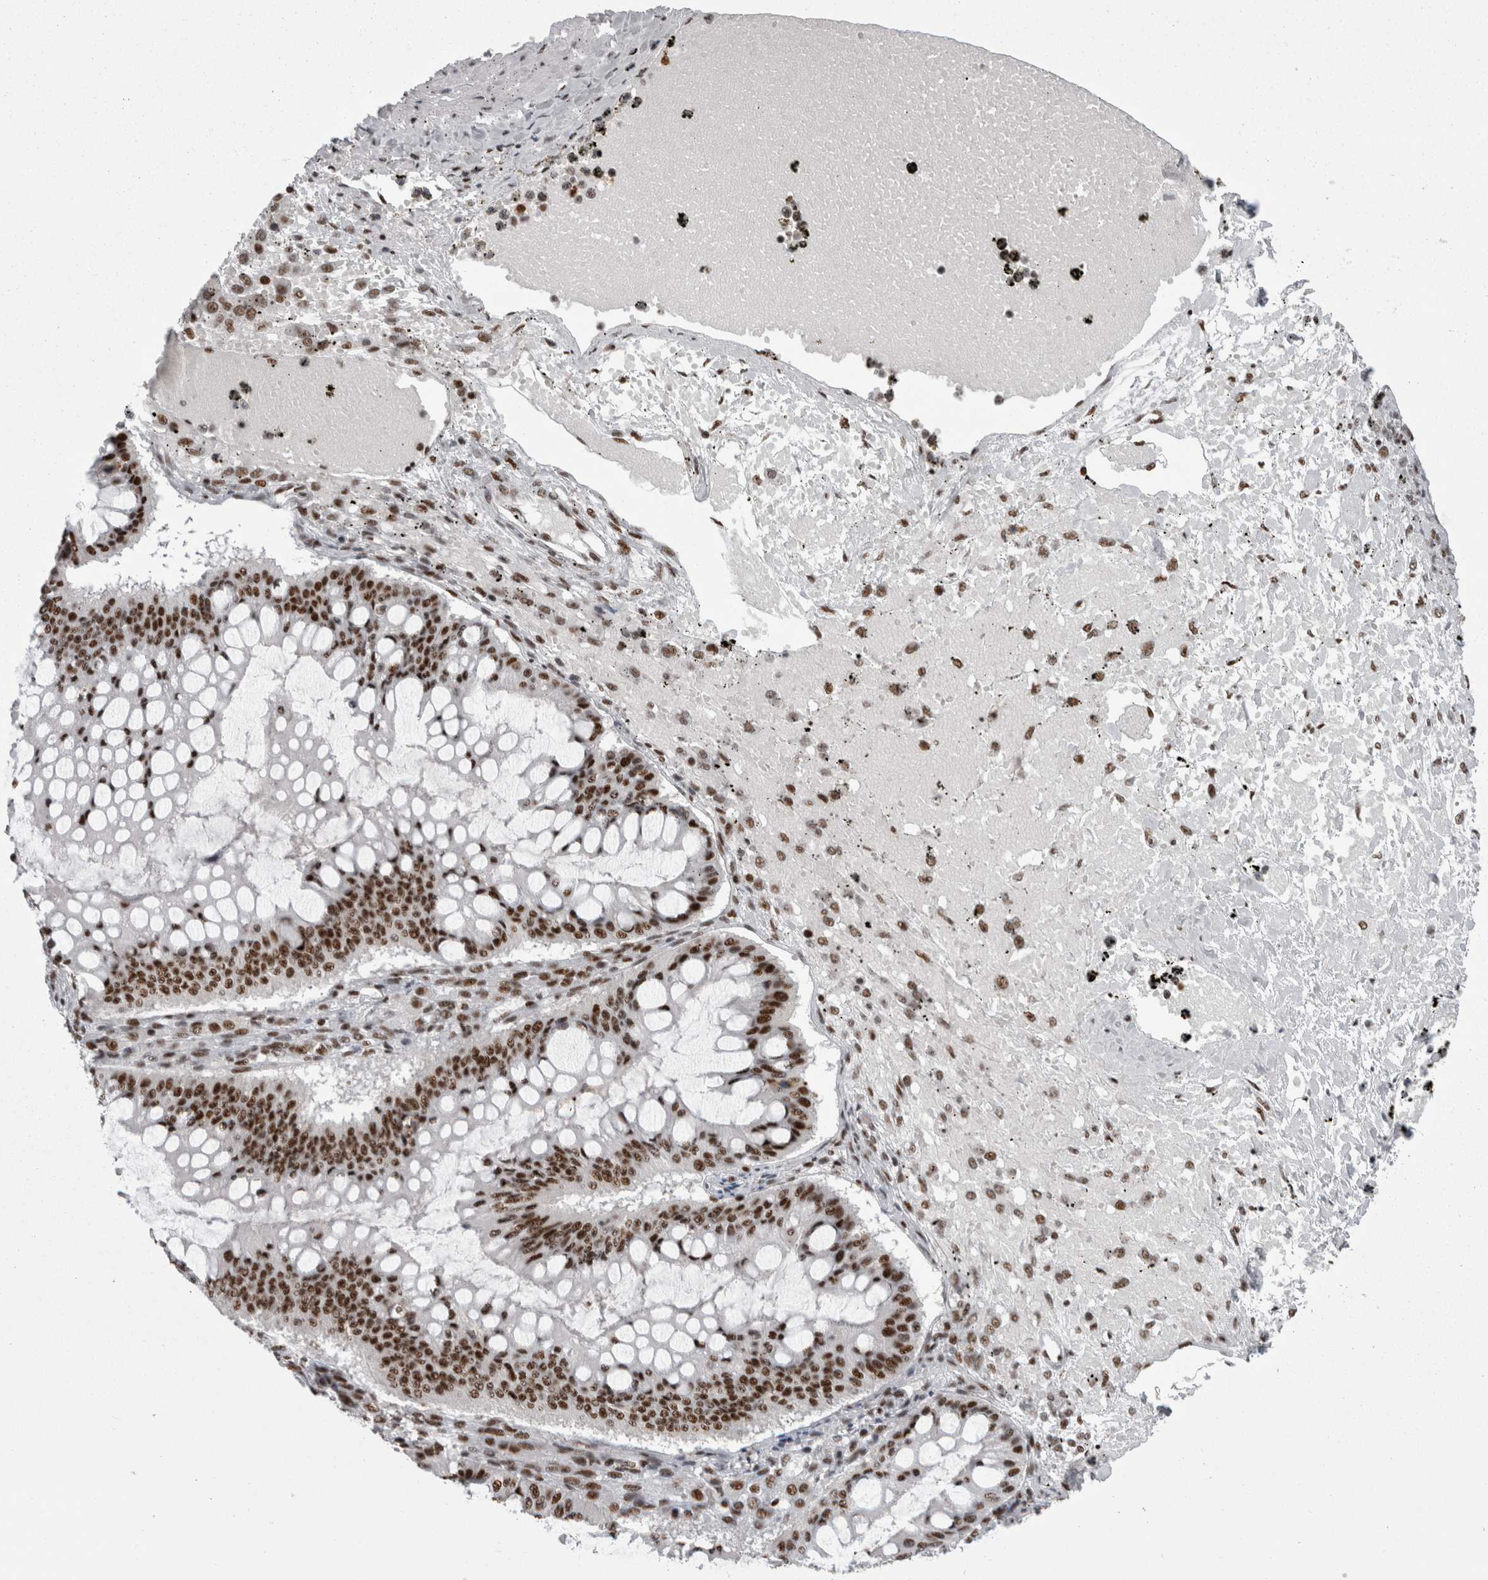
{"staining": {"intensity": "strong", "quantity": ">75%", "location": "nuclear"}, "tissue": "ovarian cancer", "cell_type": "Tumor cells", "image_type": "cancer", "snomed": [{"axis": "morphology", "description": "Cystadenocarcinoma, mucinous, NOS"}, {"axis": "topography", "description": "Ovary"}], "caption": "Strong nuclear positivity is identified in about >75% of tumor cells in ovarian mucinous cystadenocarcinoma.", "gene": "SNRNP40", "patient": {"sex": "female", "age": 73}}